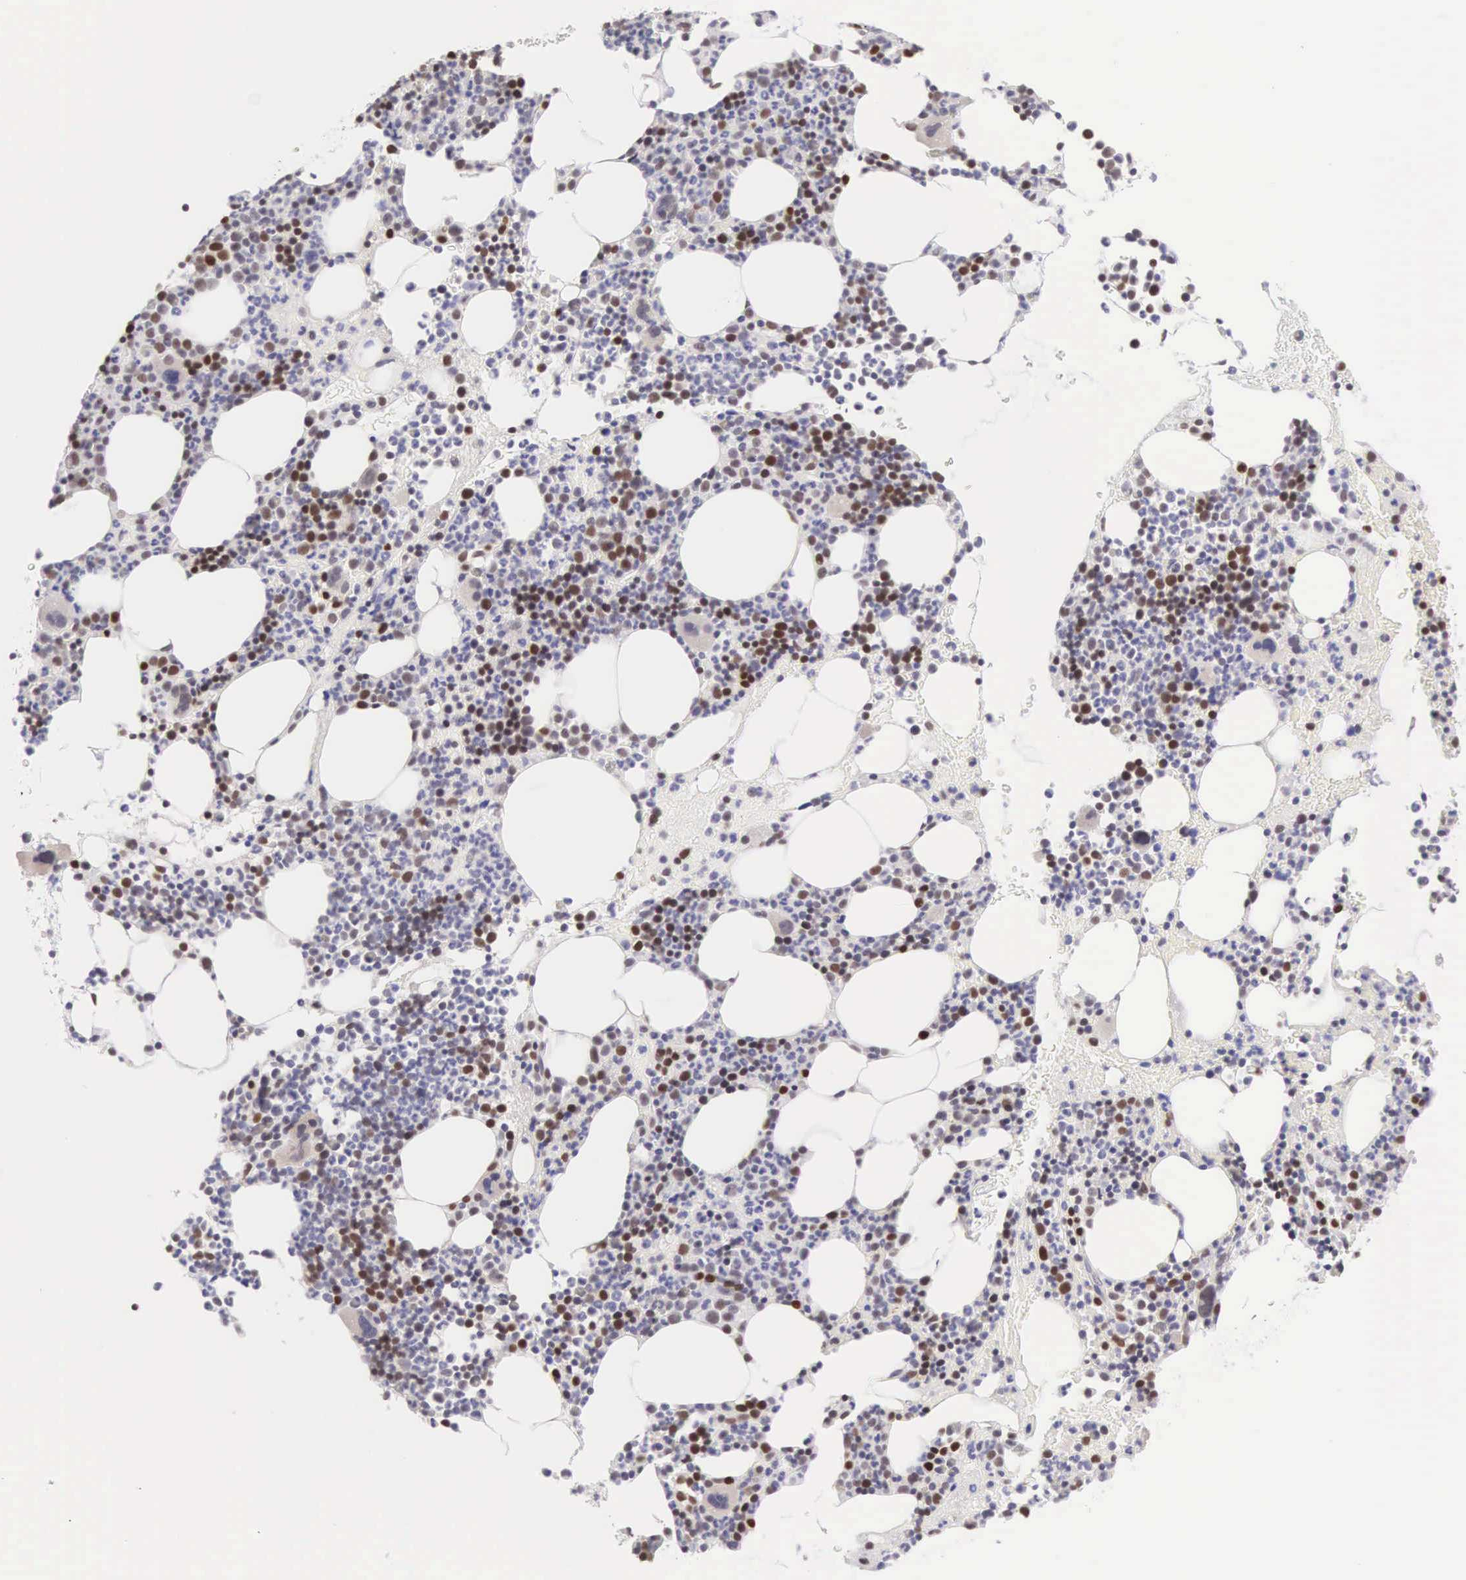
{"staining": {"intensity": "strong", "quantity": "25%-75%", "location": "nuclear"}, "tissue": "bone marrow", "cell_type": "Hematopoietic cells", "image_type": "normal", "snomed": [{"axis": "morphology", "description": "Normal tissue, NOS"}, {"axis": "topography", "description": "Bone marrow"}], "caption": "Hematopoietic cells demonstrate high levels of strong nuclear expression in about 25%-75% of cells in unremarkable human bone marrow. (Stains: DAB in brown, nuclei in blue, Microscopy: brightfield microscopy at high magnification).", "gene": "CCDC117", "patient": {"sex": "male", "age": 82}}